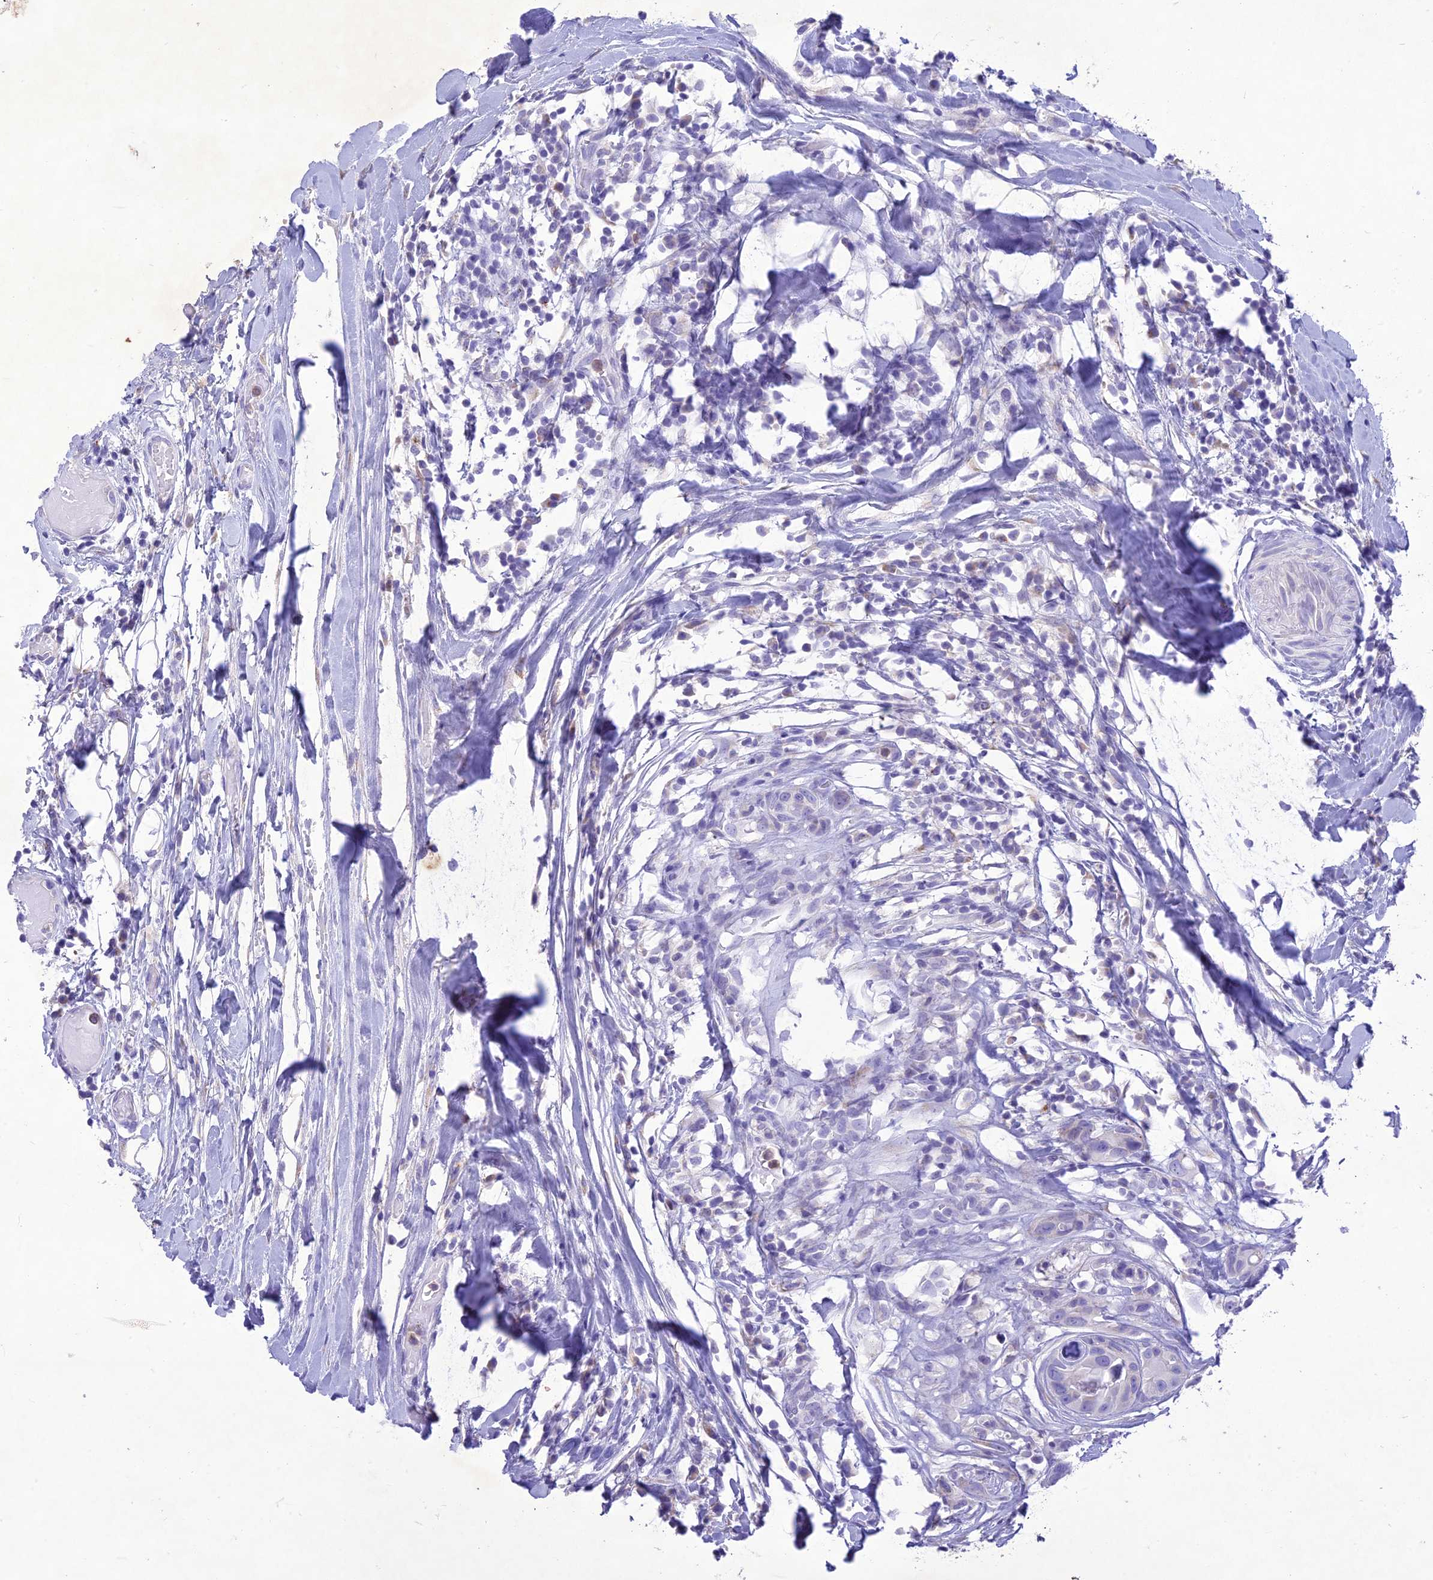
{"staining": {"intensity": "negative", "quantity": "none", "location": "none"}, "tissue": "head and neck cancer", "cell_type": "Tumor cells", "image_type": "cancer", "snomed": [{"axis": "morphology", "description": "Adenocarcinoma, NOS"}, {"axis": "morphology", "description": "Adenocarcinoma, metastatic, NOS"}, {"axis": "topography", "description": "Head-Neck"}], "caption": "High power microscopy micrograph of an immunohistochemistry photomicrograph of head and neck metastatic adenocarcinoma, revealing no significant positivity in tumor cells. (IHC, brightfield microscopy, high magnification).", "gene": "SLC13A5", "patient": {"sex": "male", "age": 75}}